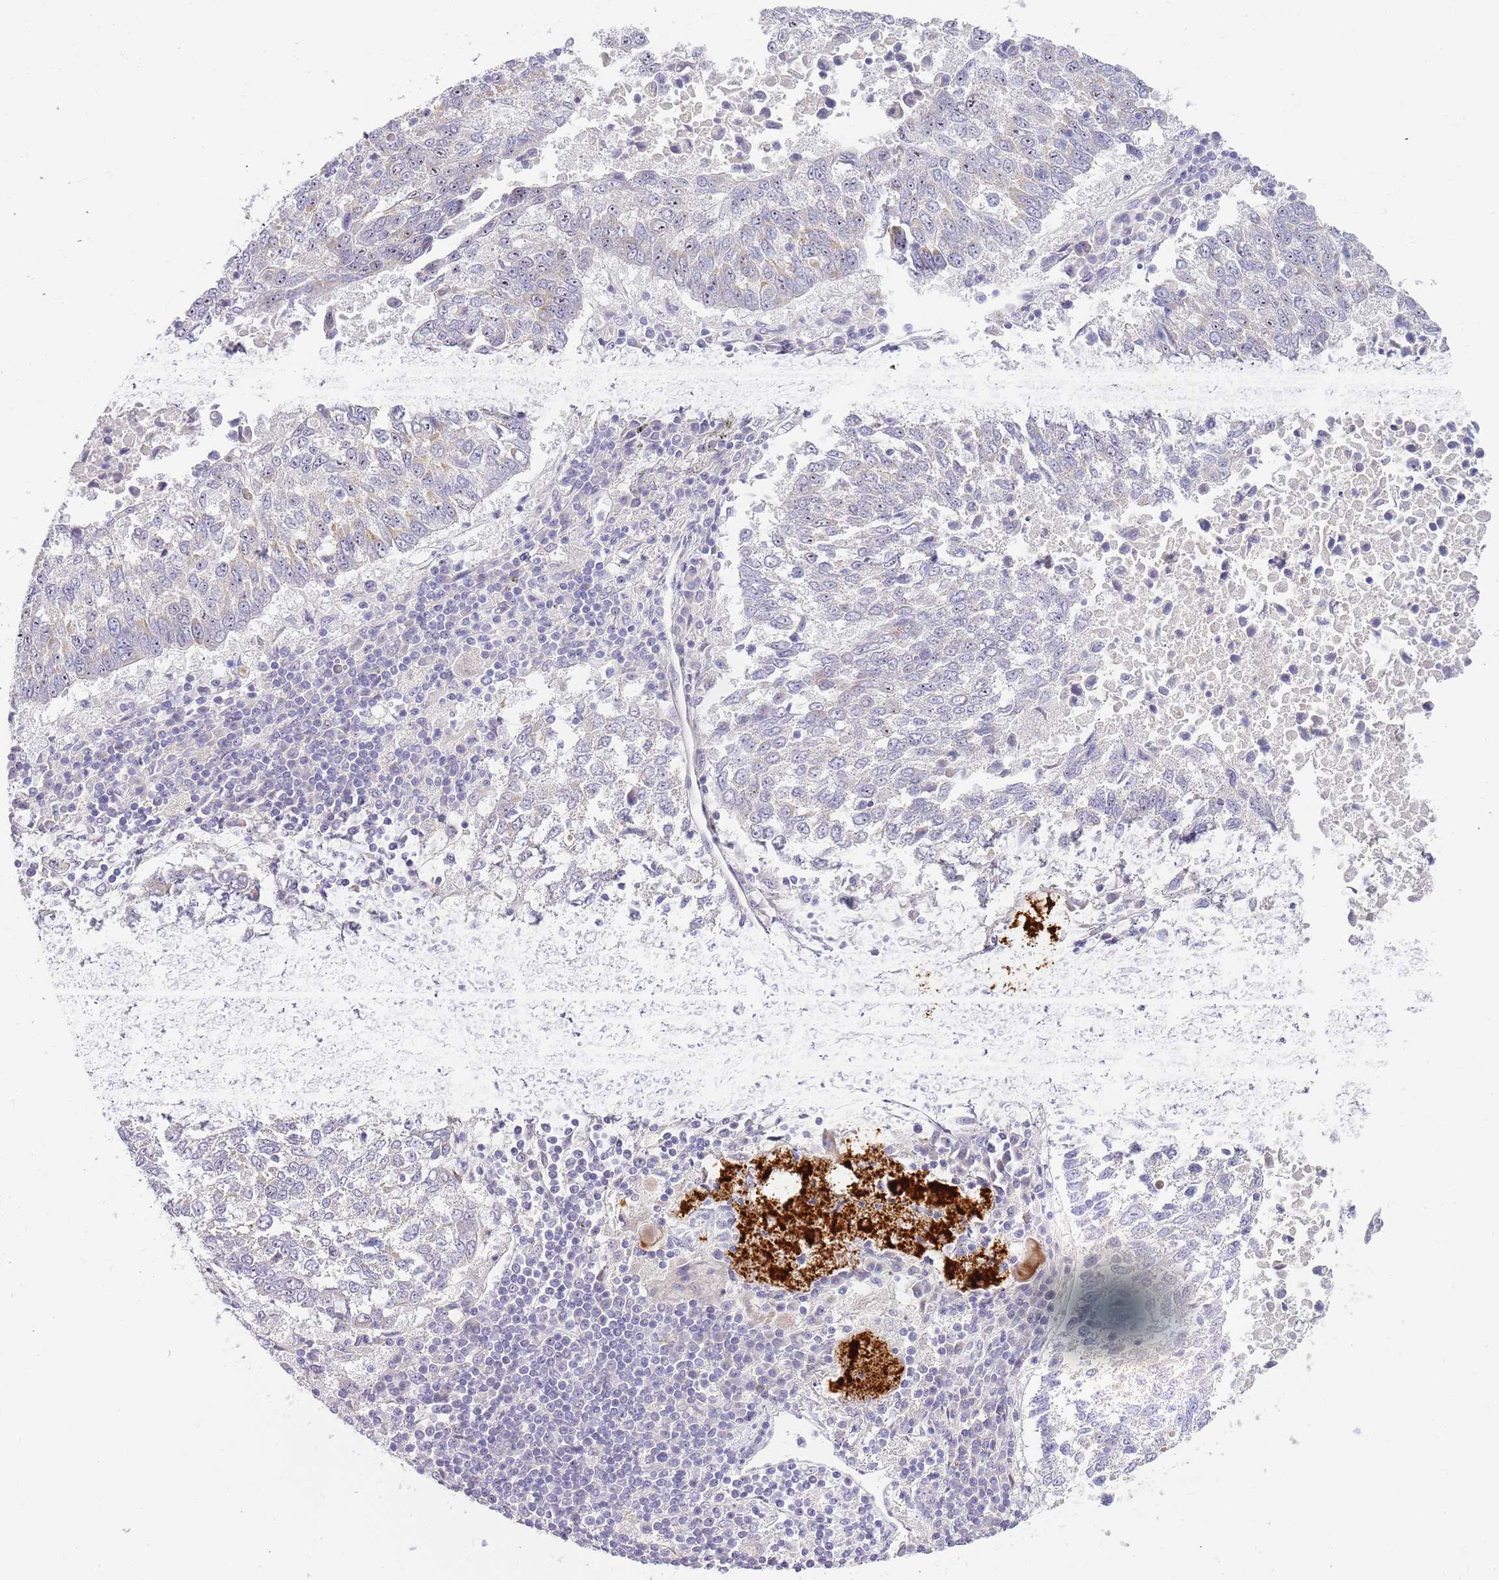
{"staining": {"intensity": "moderate", "quantity": "<25%", "location": "cytoplasmic/membranous,nuclear"}, "tissue": "lung cancer", "cell_type": "Tumor cells", "image_type": "cancer", "snomed": [{"axis": "morphology", "description": "Squamous cell carcinoma, NOS"}, {"axis": "topography", "description": "Lung"}], "caption": "A brown stain labels moderate cytoplasmic/membranous and nuclear staining of a protein in lung cancer tumor cells.", "gene": "DNAJA3", "patient": {"sex": "male", "age": 73}}